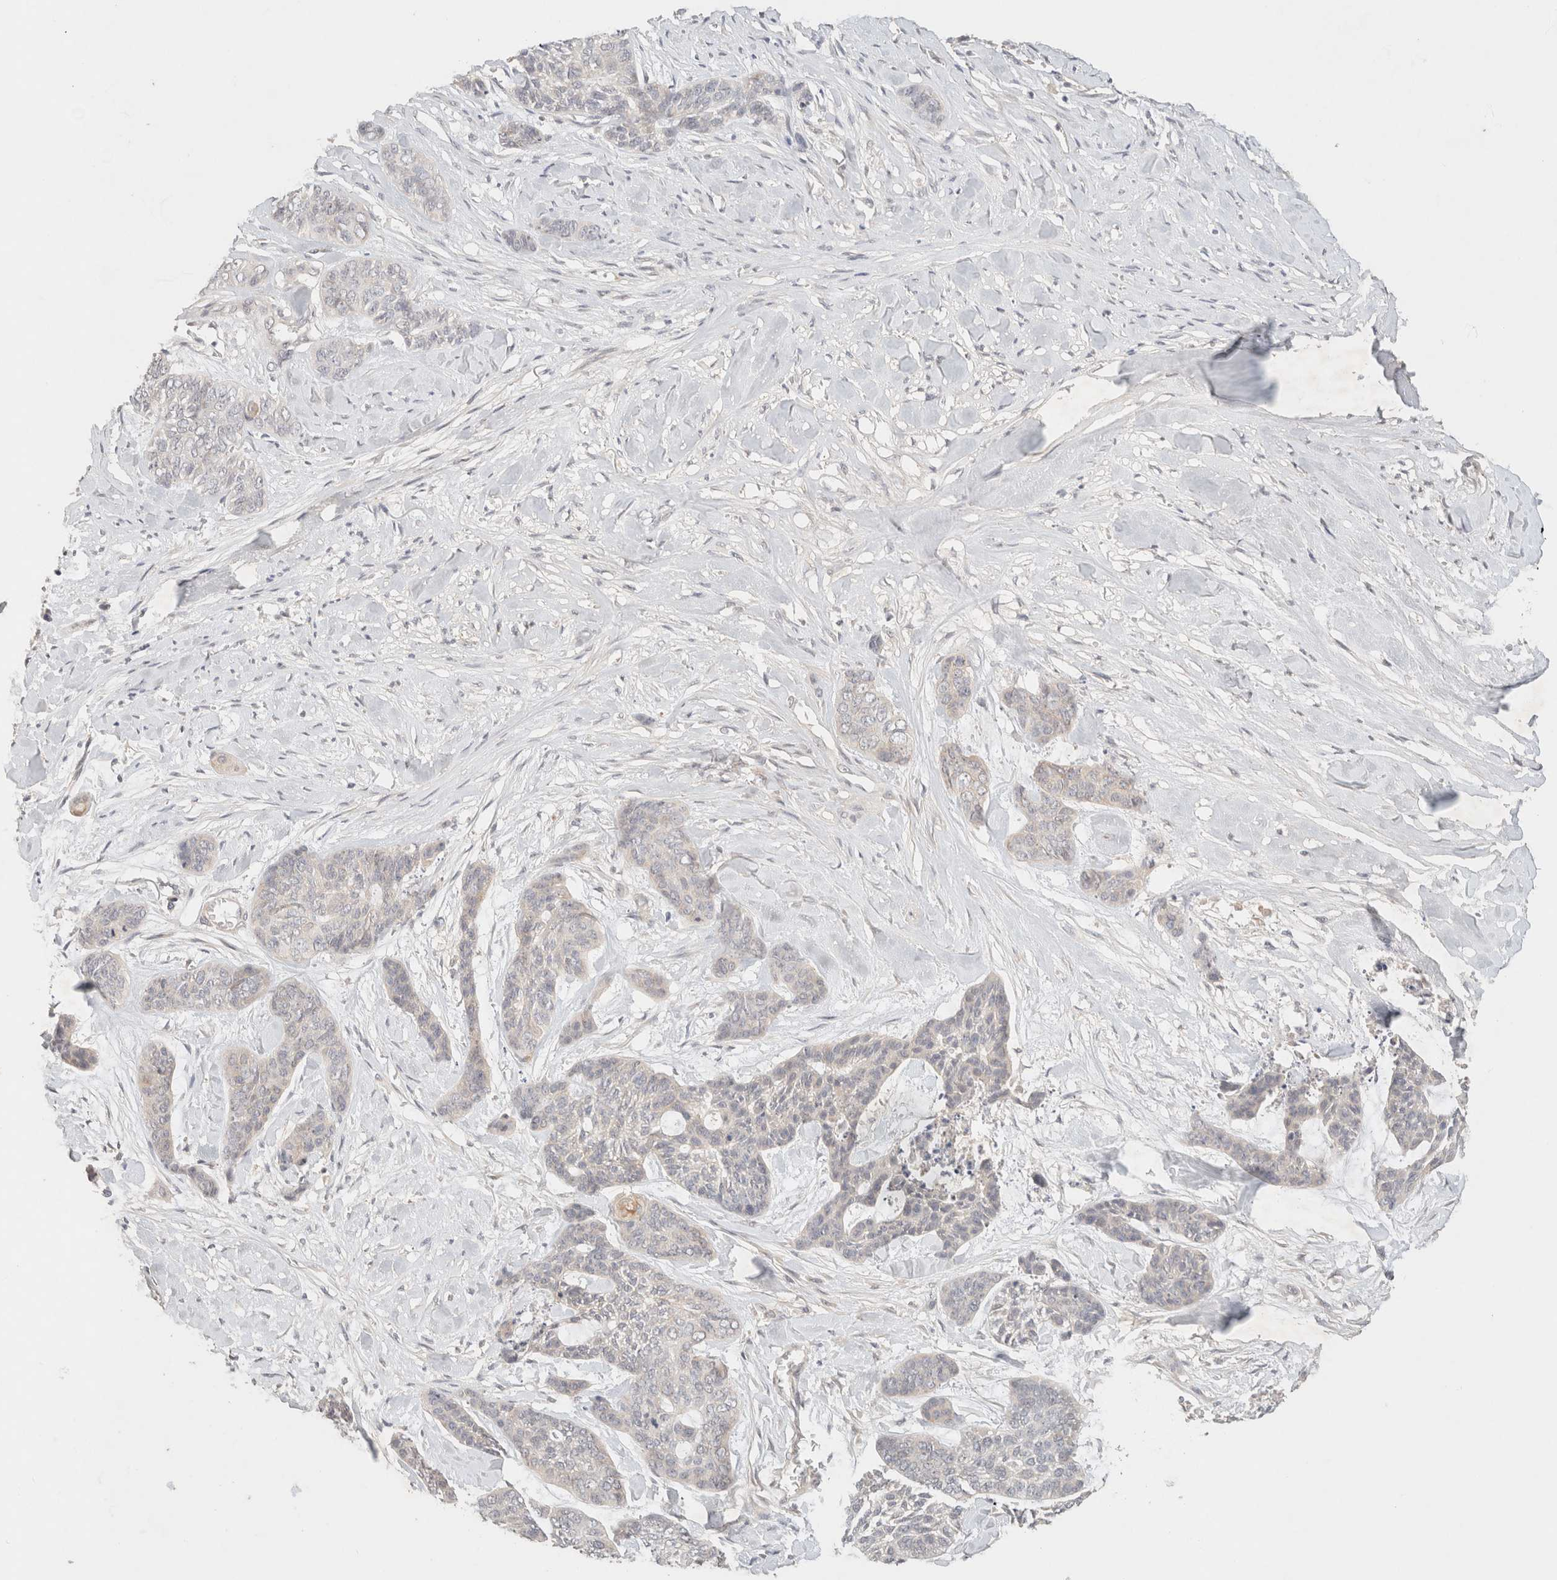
{"staining": {"intensity": "negative", "quantity": "none", "location": "none"}, "tissue": "skin cancer", "cell_type": "Tumor cells", "image_type": "cancer", "snomed": [{"axis": "morphology", "description": "Basal cell carcinoma"}, {"axis": "topography", "description": "Skin"}], "caption": "DAB immunohistochemical staining of basal cell carcinoma (skin) demonstrates no significant staining in tumor cells.", "gene": "SARM1", "patient": {"sex": "female", "age": 64}}